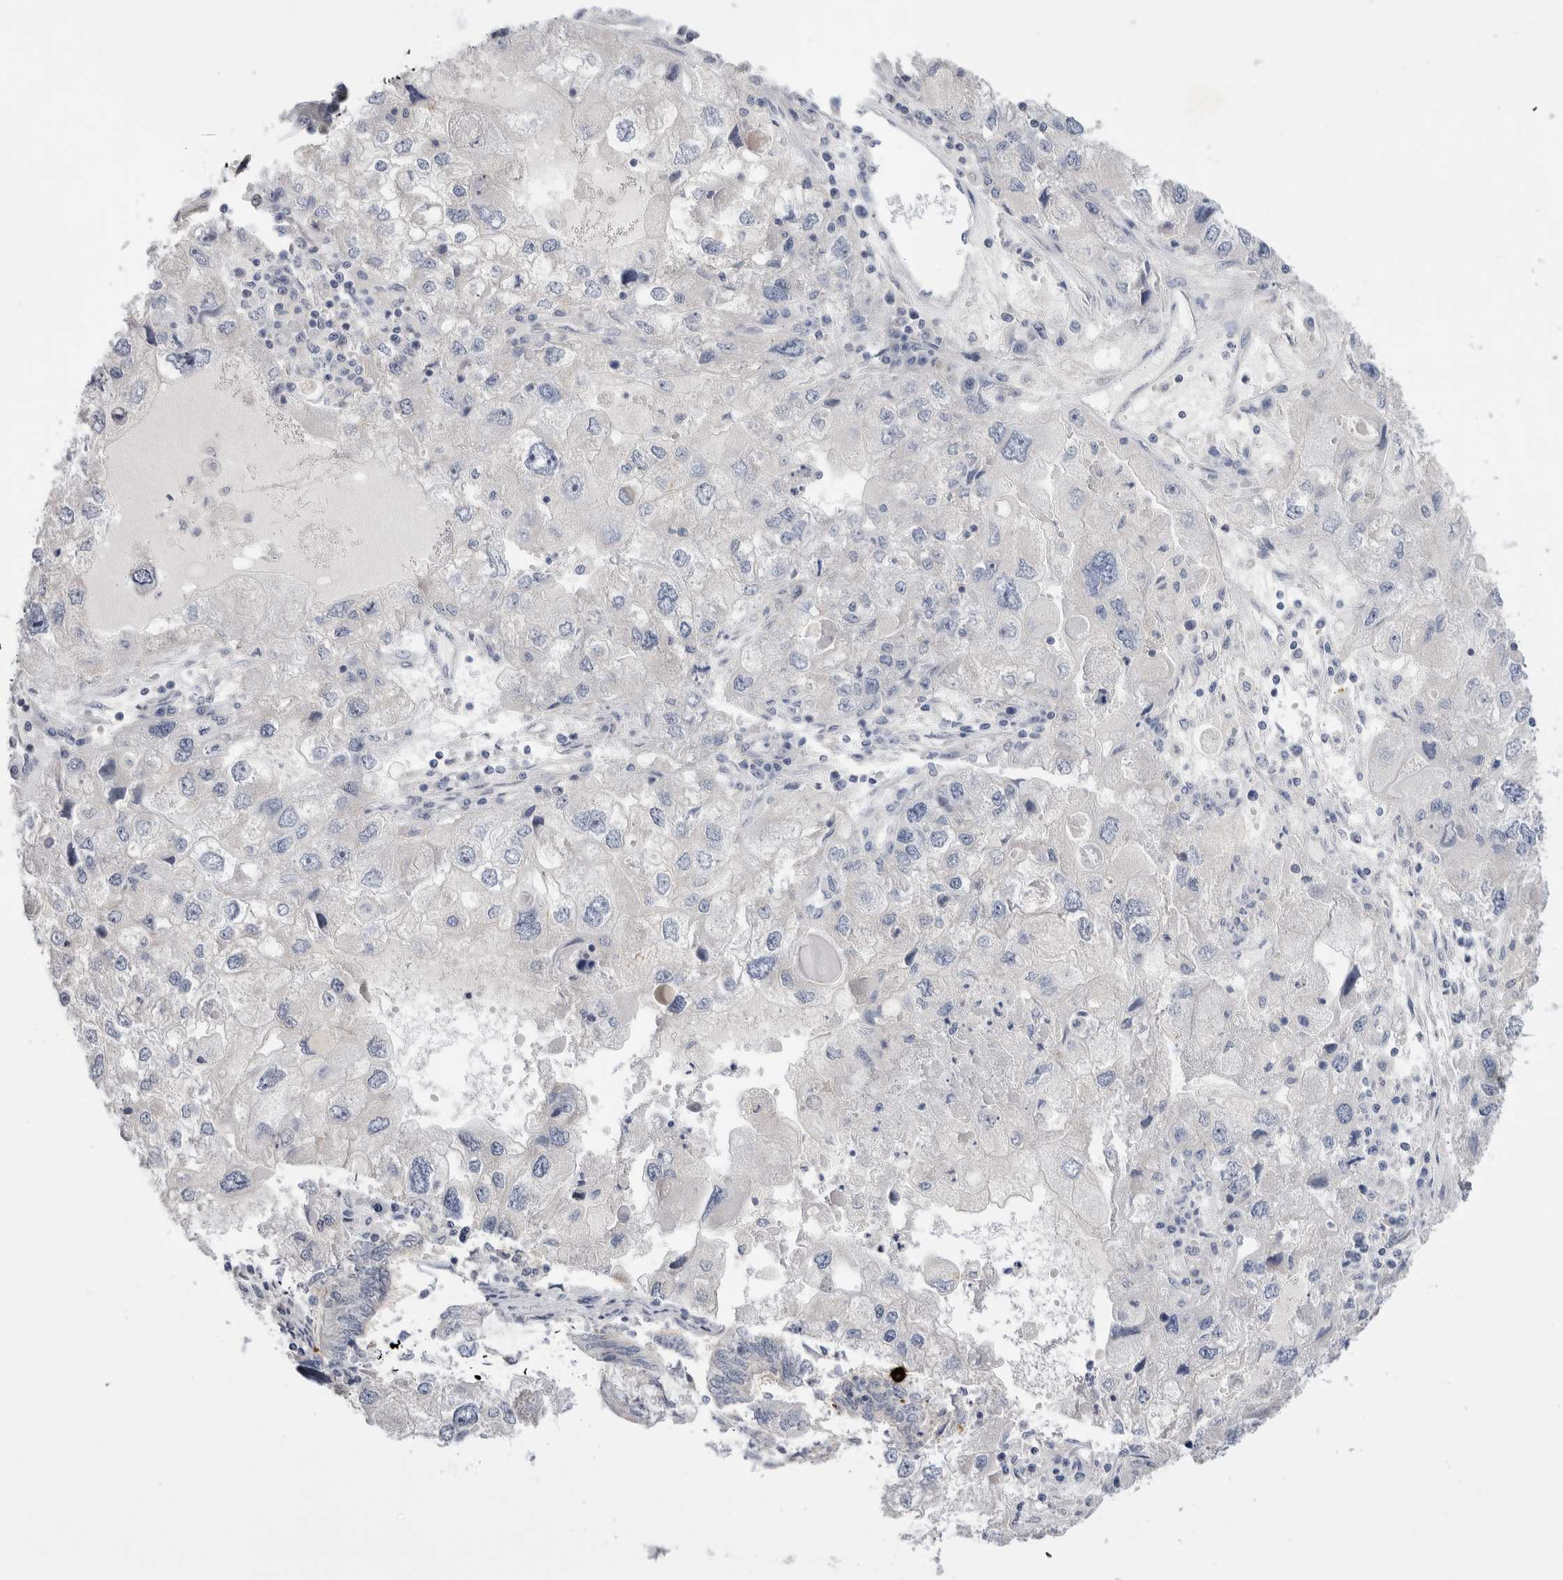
{"staining": {"intensity": "negative", "quantity": "none", "location": "none"}, "tissue": "endometrial cancer", "cell_type": "Tumor cells", "image_type": "cancer", "snomed": [{"axis": "morphology", "description": "Adenocarcinoma, NOS"}, {"axis": "topography", "description": "Uterus"}], "caption": "Photomicrograph shows no significant protein positivity in tumor cells of adenocarcinoma (endometrial).", "gene": "SPINK2", "patient": {"sex": "female", "age": 77}}